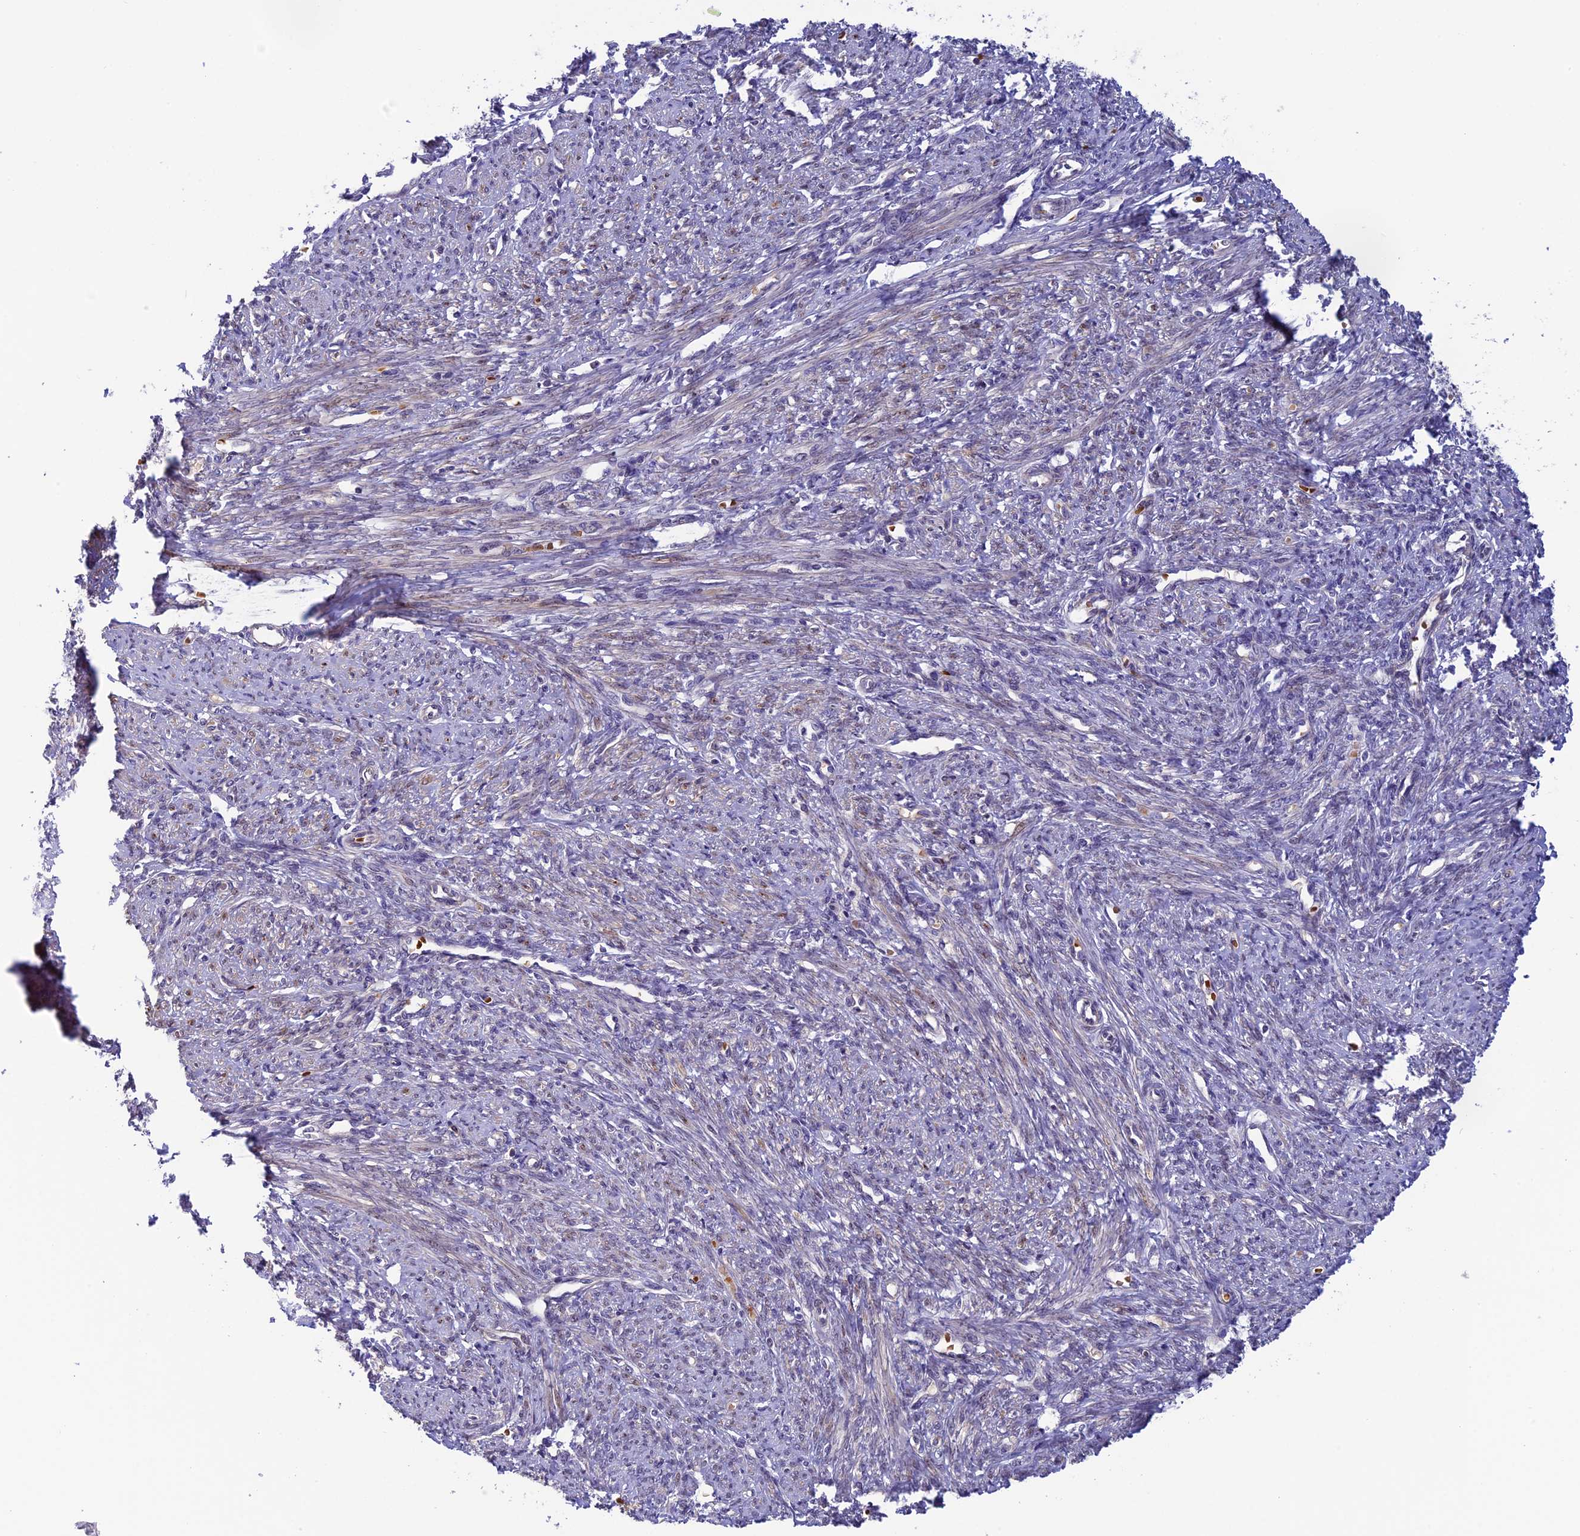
{"staining": {"intensity": "moderate", "quantity": "25%-75%", "location": "cytoplasmic/membranous,nuclear"}, "tissue": "smooth muscle", "cell_type": "Smooth muscle cells", "image_type": "normal", "snomed": [{"axis": "morphology", "description": "Normal tissue, NOS"}, {"axis": "topography", "description": "Smooth muscle"}, {"axis": "topography", "description": "Uterus"}], "caption": "Immunohistochemical staining of normal smooth muscle displays moderate cytoplasmic/membranous,nuclear protein expression in about 25%-75% of smooth muscle cells.", "gene": "CCDC9B", "patient": {"sex": "female", "age": 59}}